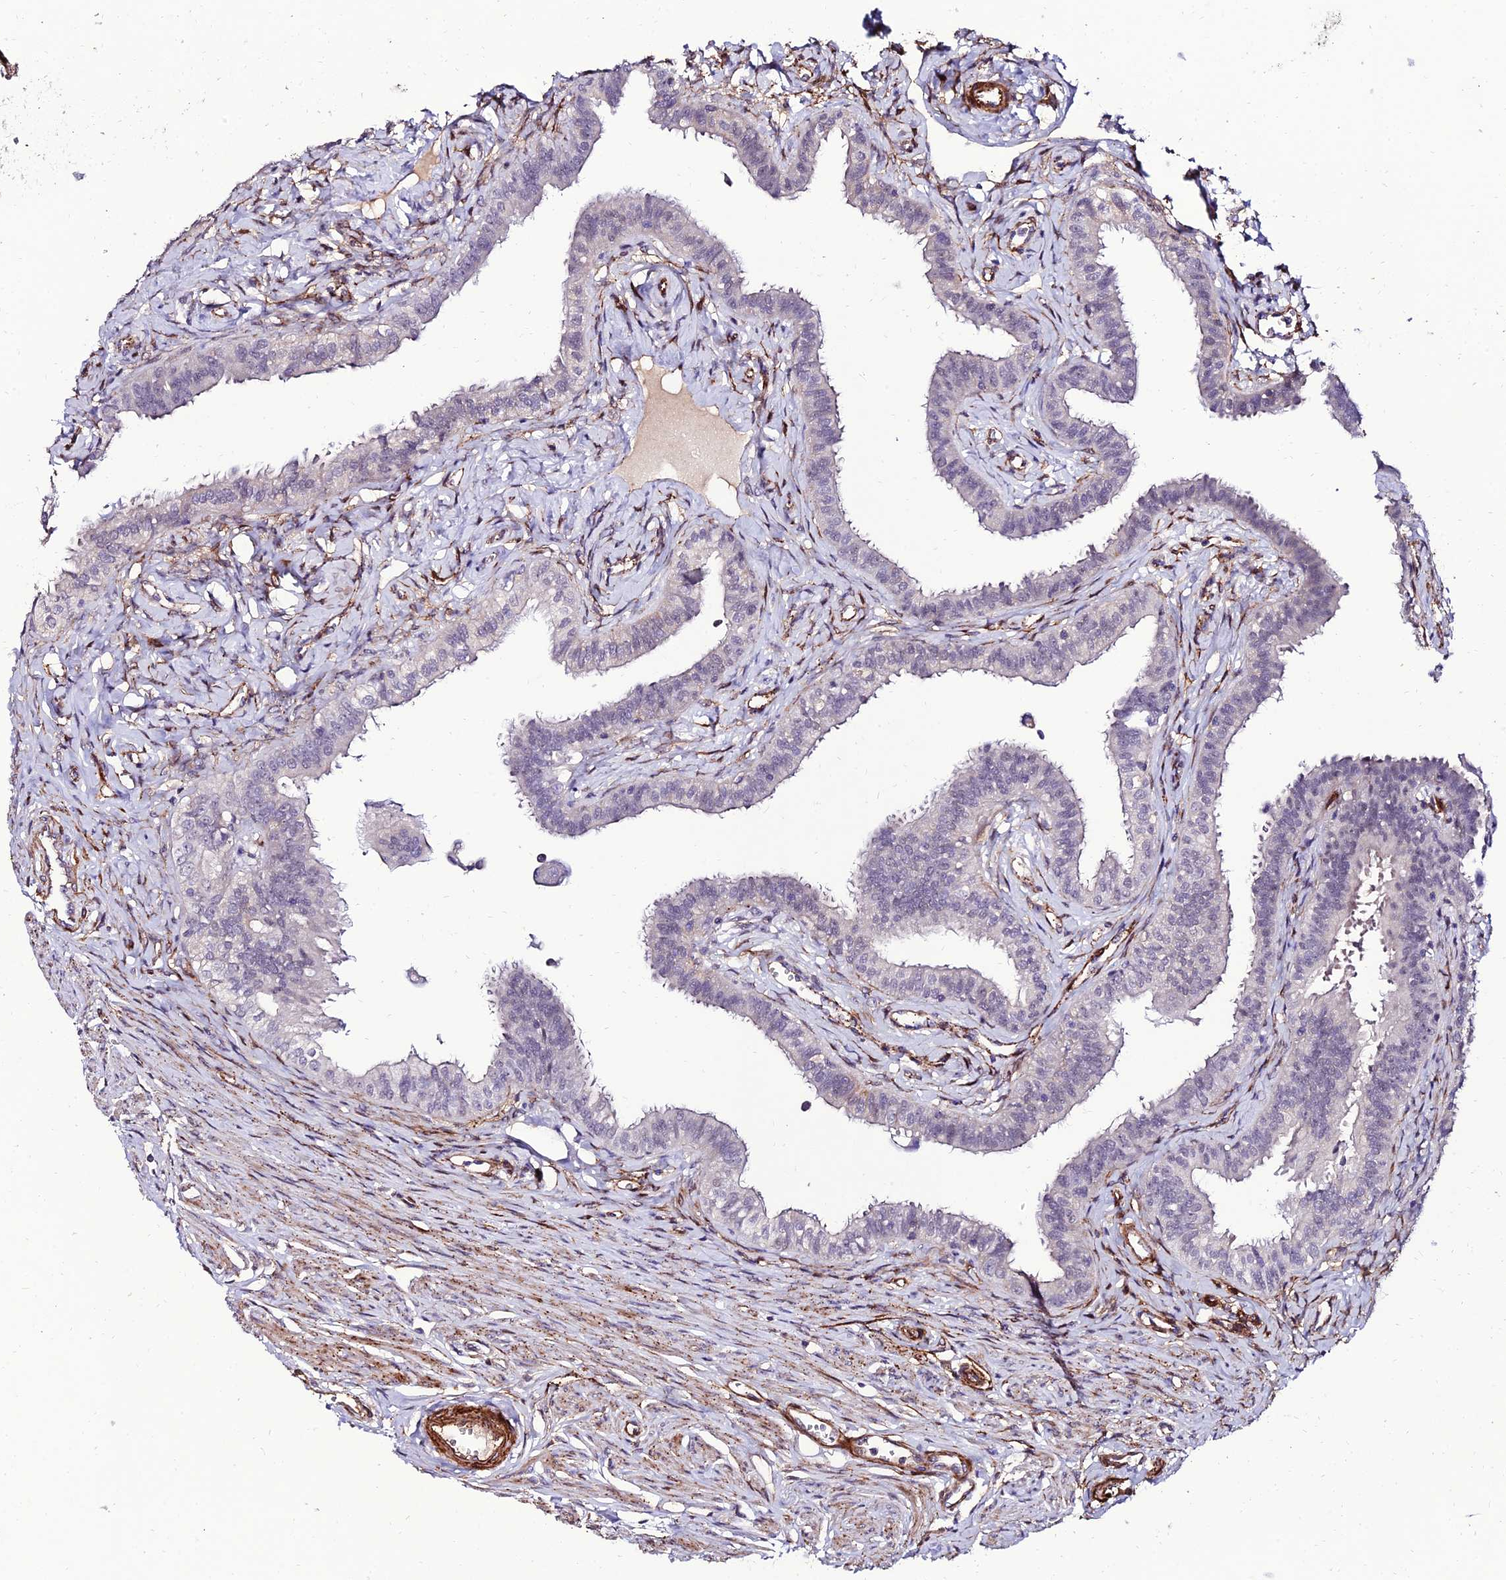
{"staining": {"intensity": "negative", "quantity": "none", "location": "none"}, "tissue": "fallopian tube", "cell_type": "Glandular cells", "image_type": "normal", "snomed": [{"axis": "morphology", "description": "Normal tissue, NOS"}, {"axis": "morphology", "description": "Carcinoma, NOS"}, {"axis": "topography", "description": "Fallopian tube"}, {"axis": "topography", "description": "Ovary"}], "caption": "This is a photomicrograph of IHC staining of normal fallopian tube, which shows no positivity in glandular cells. (DAB (3,3'-diaminobenzidine) immunohistochemistry, high magnification).", "gene": "ALDH3B2", "patient": {"sex": "female", "age": 59}}